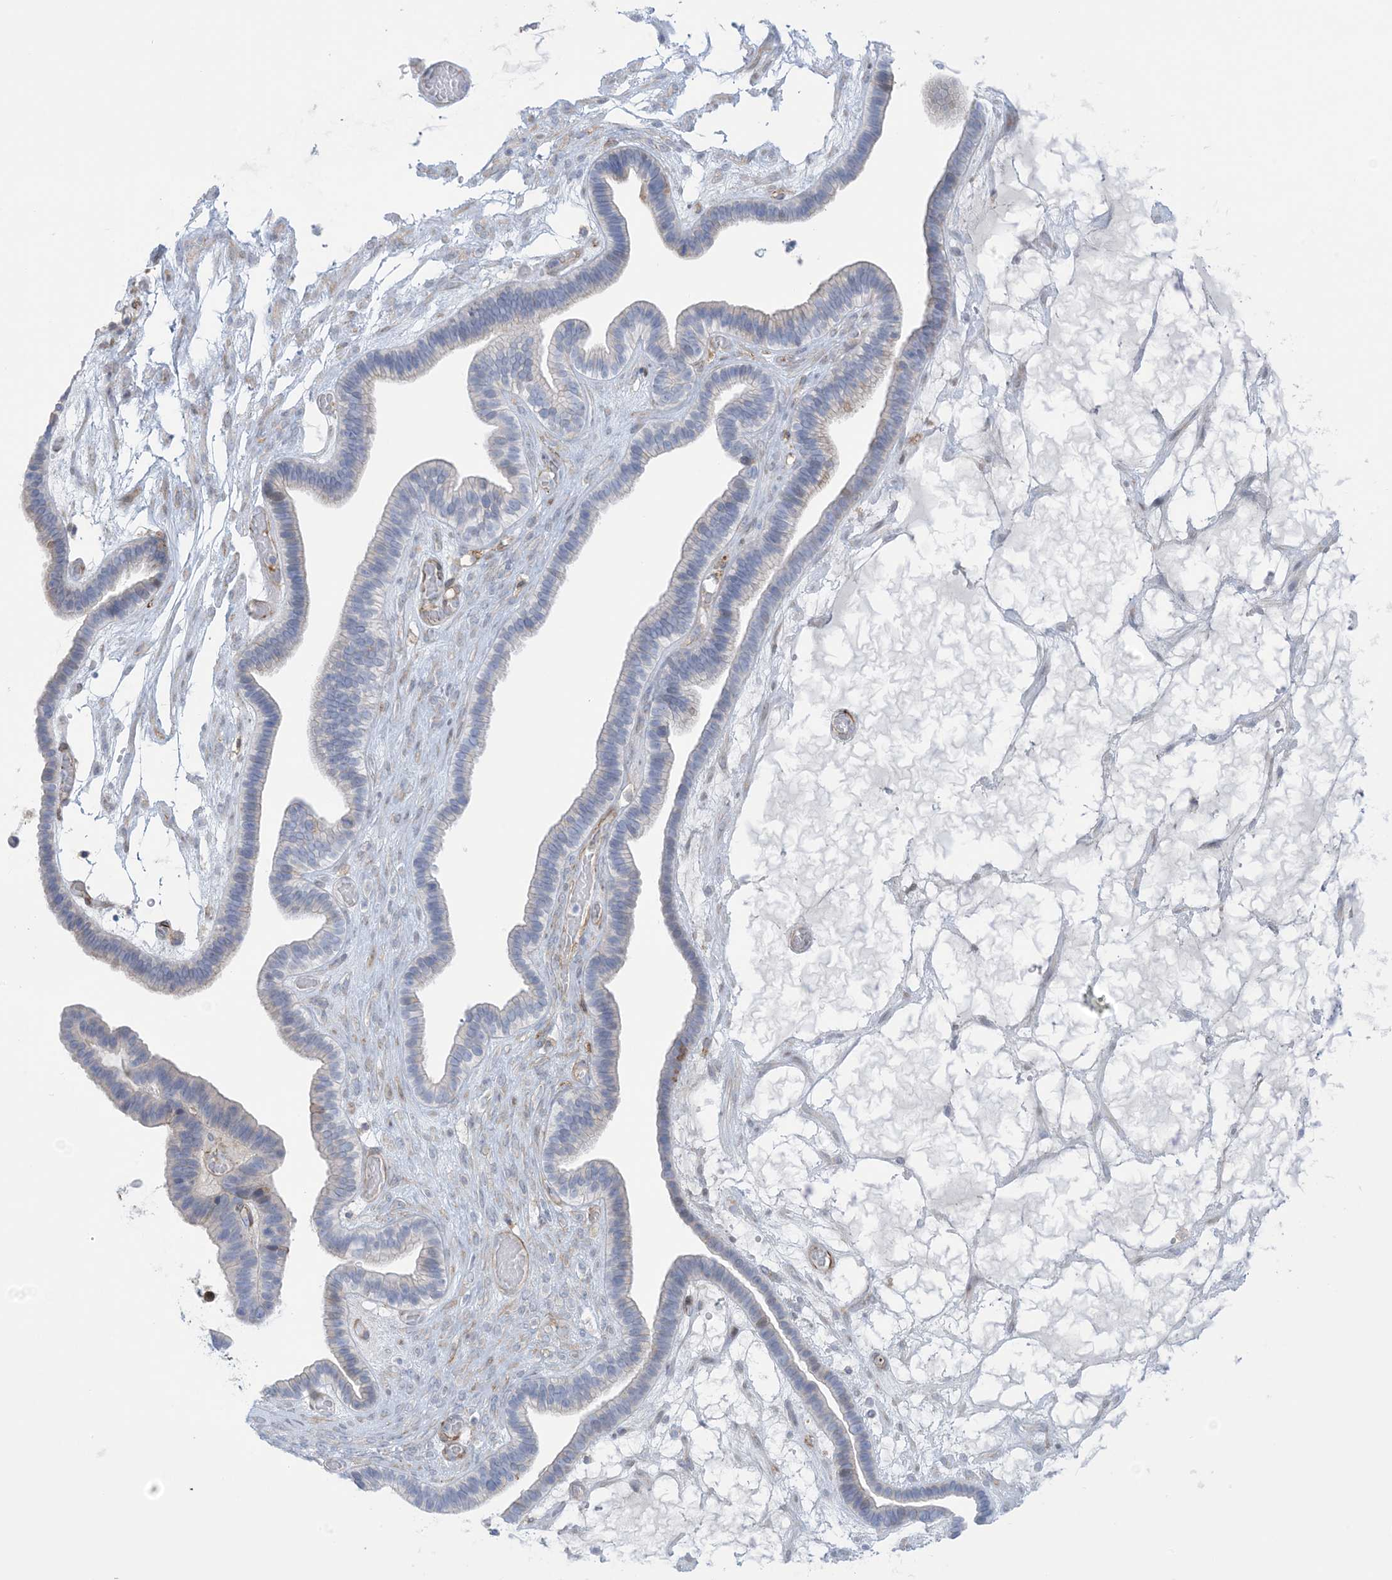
{"staining": {"intensity": "negative", "quantity": "none", "location": "none"}, "tissue": "ovarian cancer", "cell_type": "Tumor cells", "image_type": "cancer", "snomed": [{"axis": "morphology", "description": "Cystadenocarcinoma, serous, NOS"}, {"axis": "topography", "description": "Ovary"}], "caption": "The image shows no significant expression in tumor cells of ovarian serous cystadenocarcinoma. The staining was performed using DAB (3,3'-diaminobenzidine) to visualize the protein expression in brown, while the nuclei were stained in blue with hematoxylin (Magnification: 20x).", "gene": "ICMT", "patient": {"sex": "female", "age": 56}}